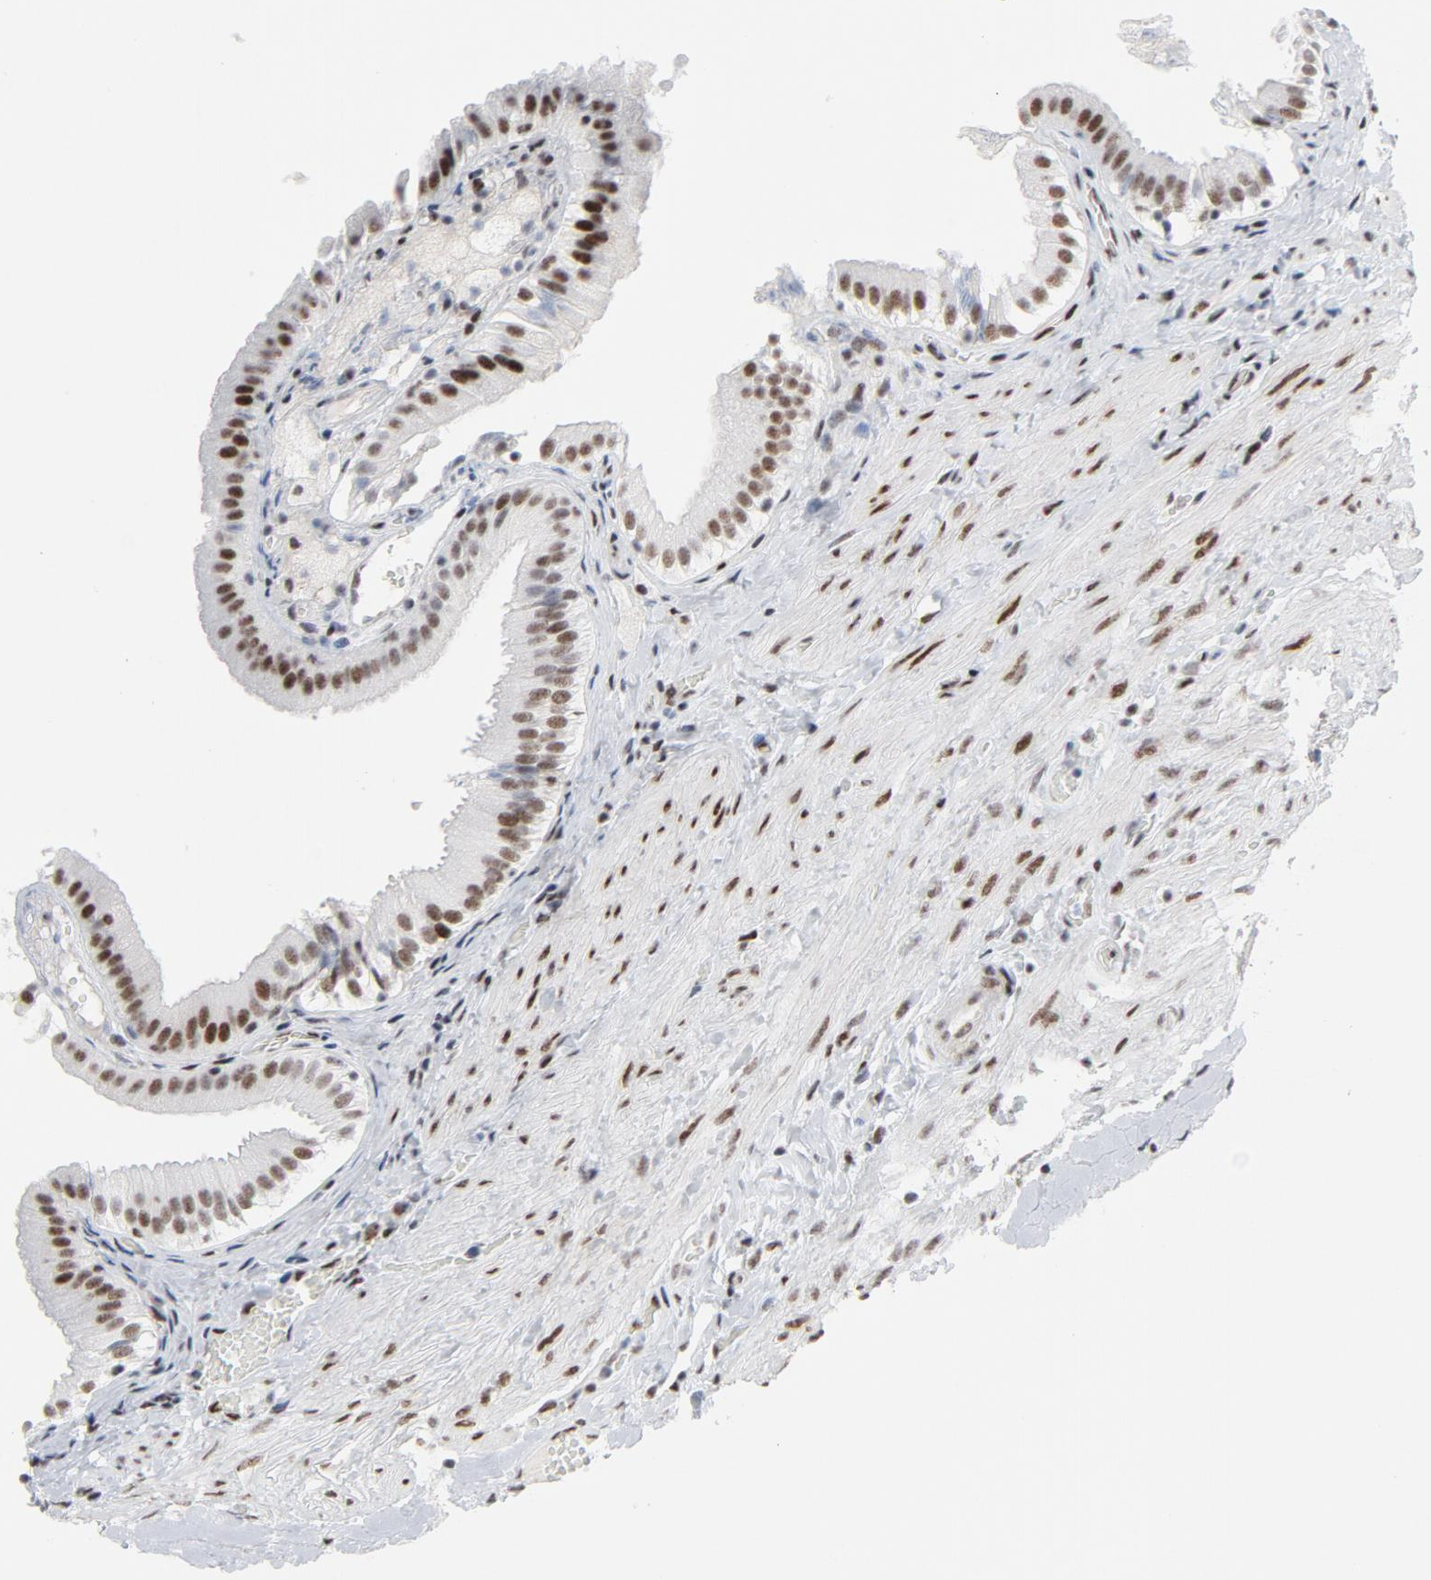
{"staining": {"intensity": "moderate", "quantity": ">75%", "location": "nuclear"}, "tissue": "gallbladder", "cell_type": "Glandular cells", "image_type": "normal", "snomed": [{"axis": "morphology", "description": "Normal tissue, NOS"}, {"axis": "topography", "description": "Gallbladder"}], "caption": "Immunohistochemical staining of benign human gallbladder demonstrates >75% levels of moderate nuclear protein staining in about >75% of glandular cells. The protein of interest is stained brown, and the nuclei are stained in blue (DAB IHC with brightfield microscopy, high magnification).", "gene": "HSF1", "patient": {"sex": "female", "age": 24}}